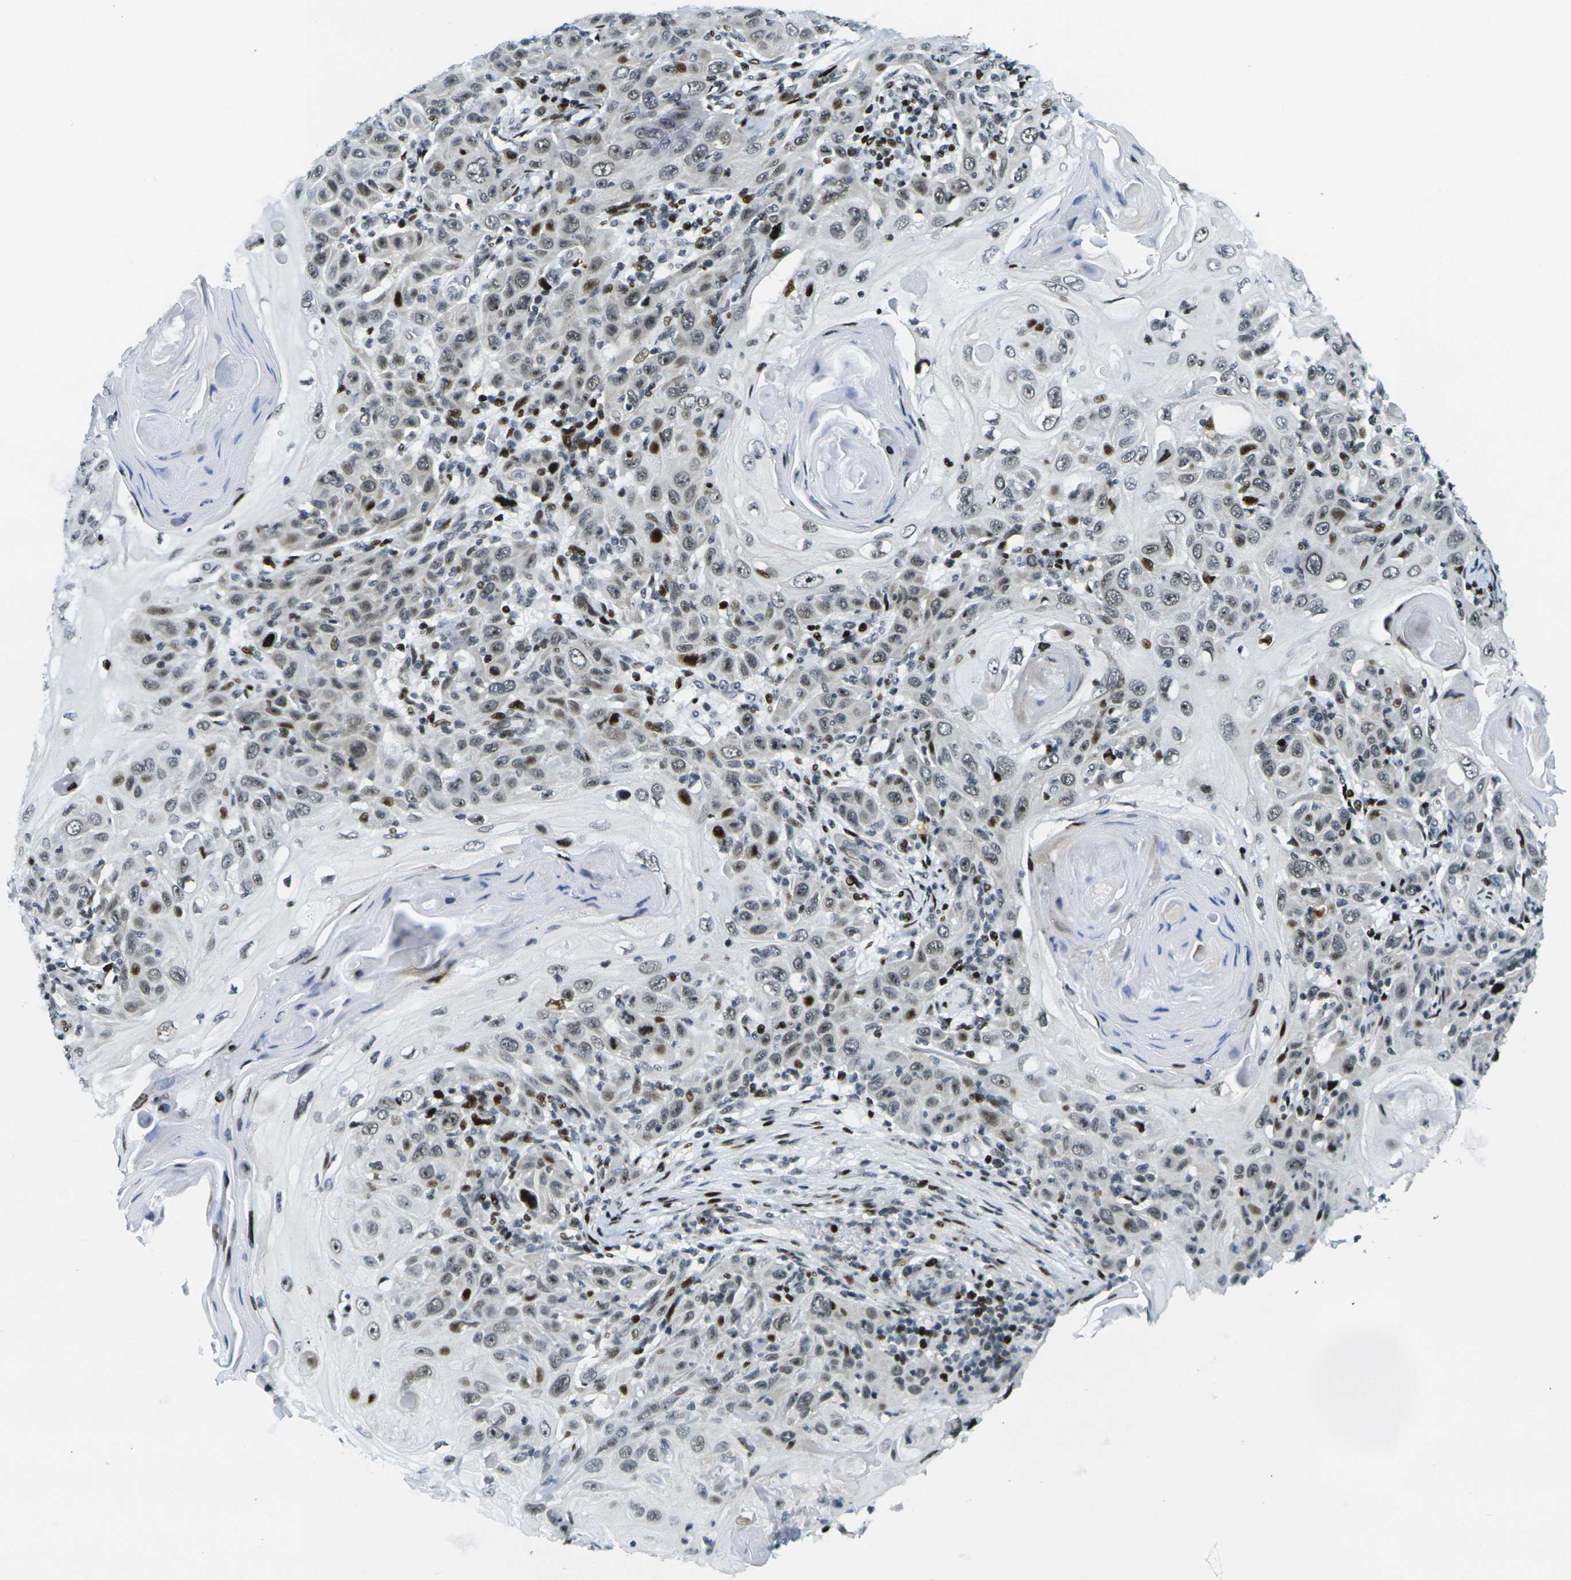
{"staining": {"intensity": "moderate", "quantity": ">75%", "location": "nuclear"}, "tissue": "skin cancer", "cell_type": "Tumor cells", "image_type": "cancer", "snomed": [{"axis": "morphology", "description": "Squamous cell carcinoma, NOS"}, {"axis": "topography", "description": "Skin"}], "caption": "IHC photomicrograph of neoplastic tissue: squamous cell carcinoma (skin) stained using immunohistochemistry reveals medium levels of moderate protein expression localized specifically in the nuclear of tumor cells, appearing as a nuclear brown color.", "gene": "H3-3A", "patient": {"sex": "female", "age": 88}}